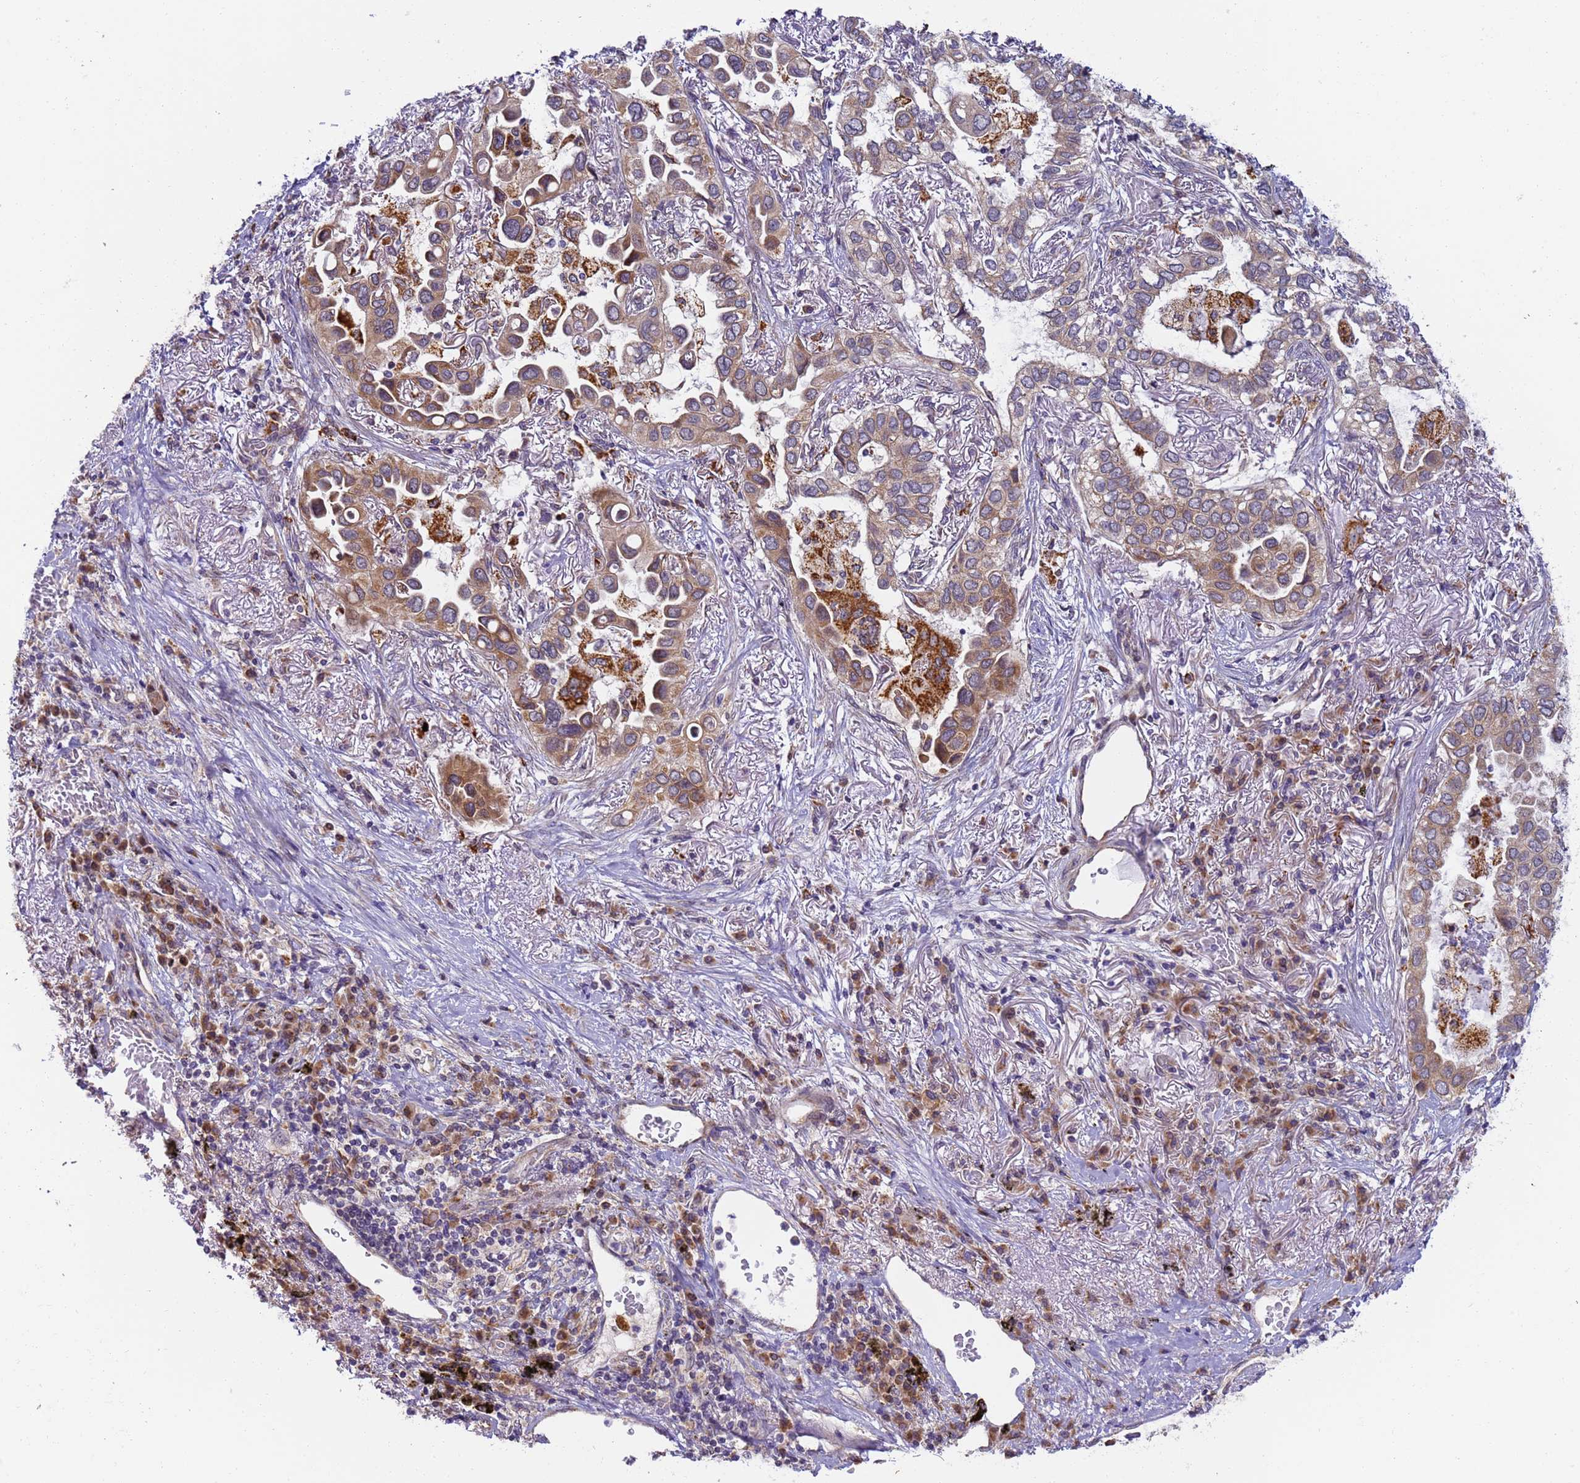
{"staining": {"intensity": "moderate", "quantity": "25%-75%", "location": "cytoplasmic/membranous"}, "tissue": "lung cancer", "cell_type": "Tumor cells", "image_type": "cancer", "snomed": [{"axis": "morphology", "description": "Adenocarcinoma, NOS"}, {"axis": "topography", "description": "Lung"}], "caption": "There is medium levels of moderate cytoplasmic/membranous staining in tumor cells of lung cancer (adenocarcinoma), as demonstrated by immunohistochemical staining (brown color).", "gene": "RAPGEF3", "patient": {"sex": "female", "age": 76}}